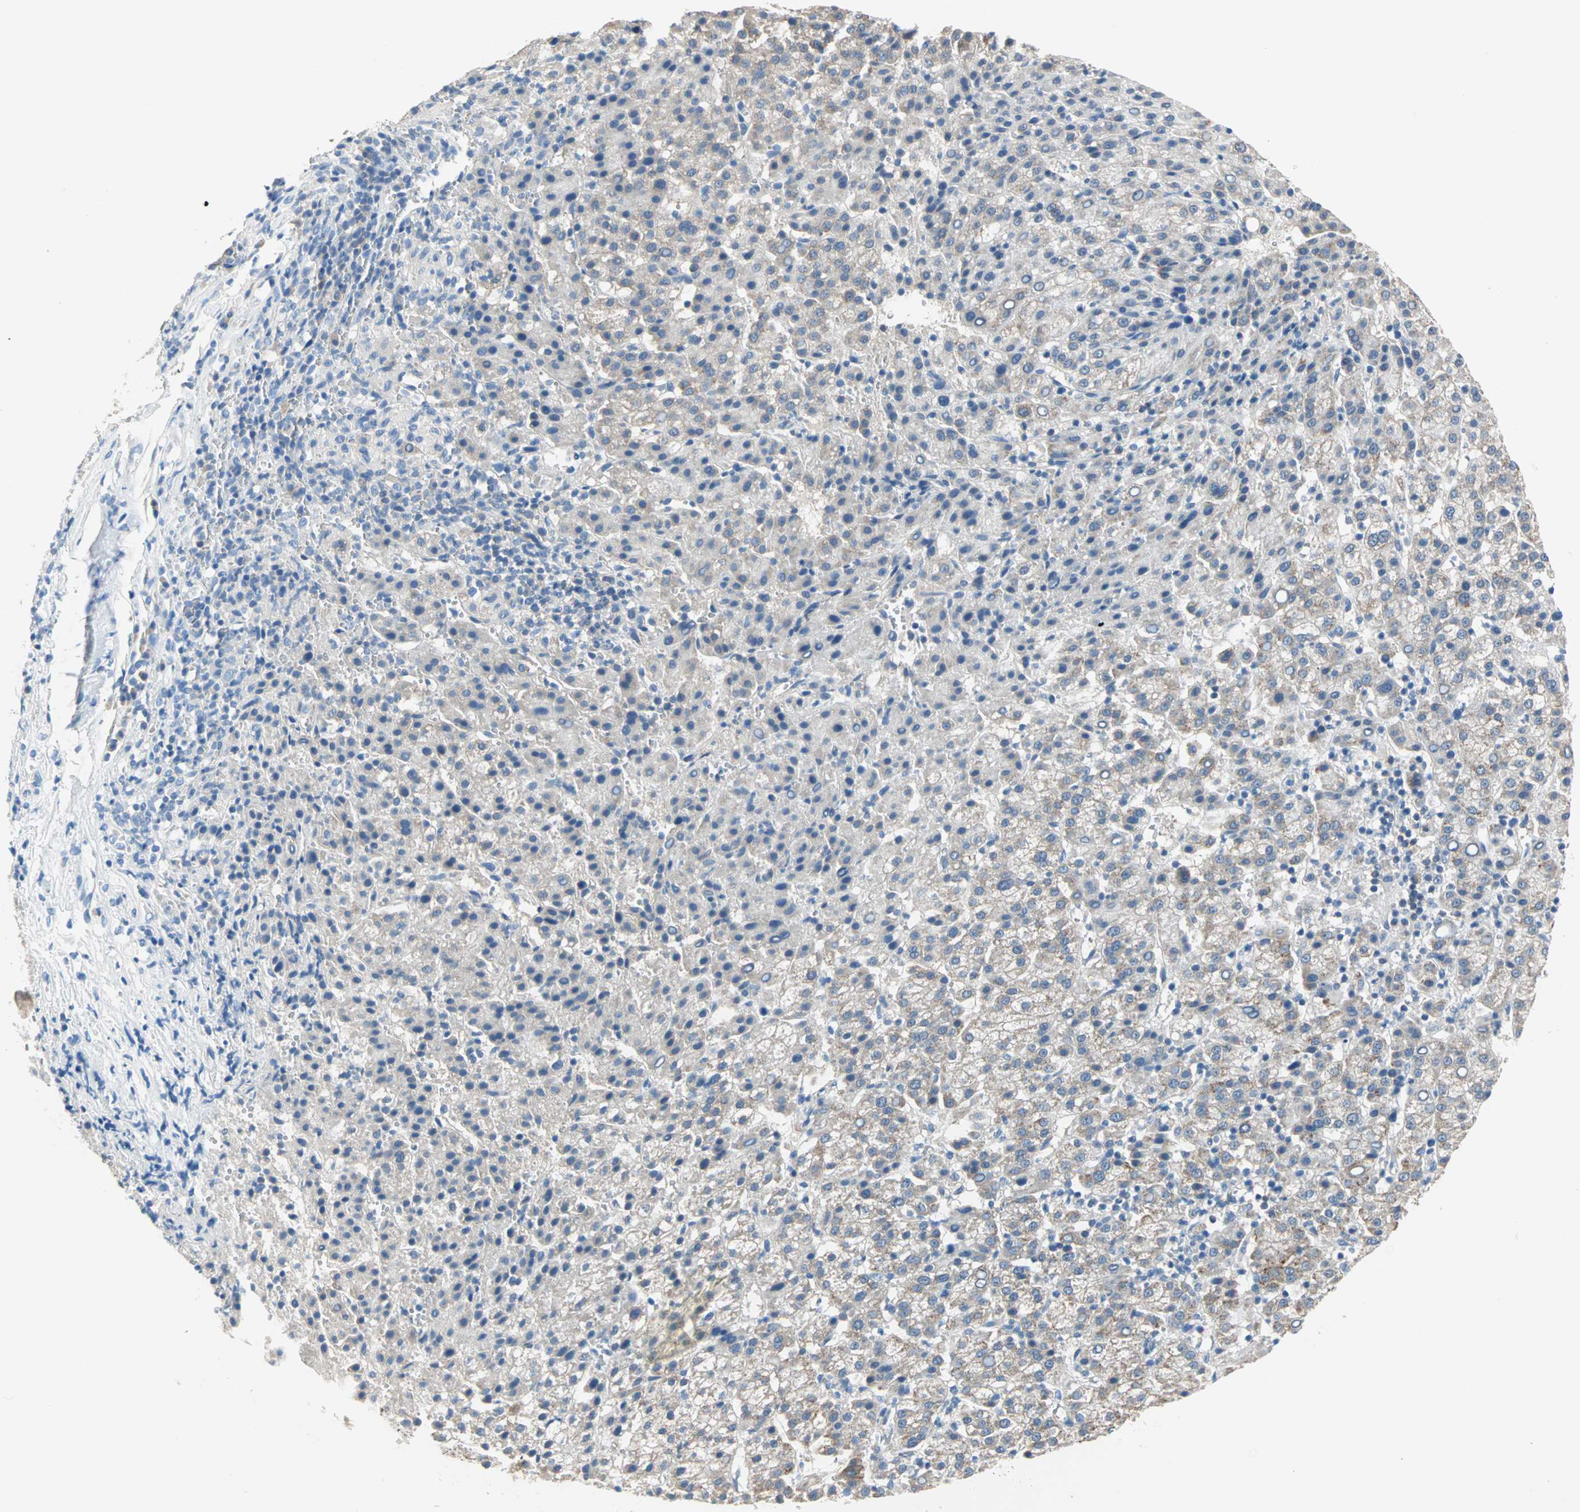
{"staining": {"intensity": "moderate", "quantity": "25%-75%", "location": "cytoplasmic/membranous"}, "tissue": "liver cancer", "cell_type": "Tumor cells", "image_type": "cancer", "snomed": [{"axis": "morphology", "description": "Carcinoma, Hepatocellular, NOS"}, {"axis": "topography", "description": "Liver"}], "caption": "Protein analysis of liver hepatocellular carcinoma tissue displays moderate cytoplasmic/membranous expression in about 25%-75% of tumor cells. The protein is stained brown, and the nuclei are stained in blue (DAB (3,3'-diaminobenzidine) IHC with brightfield microscopy, high magnification).", "gene": "MPI", "patient": {"sex": "female", "age": 58}}